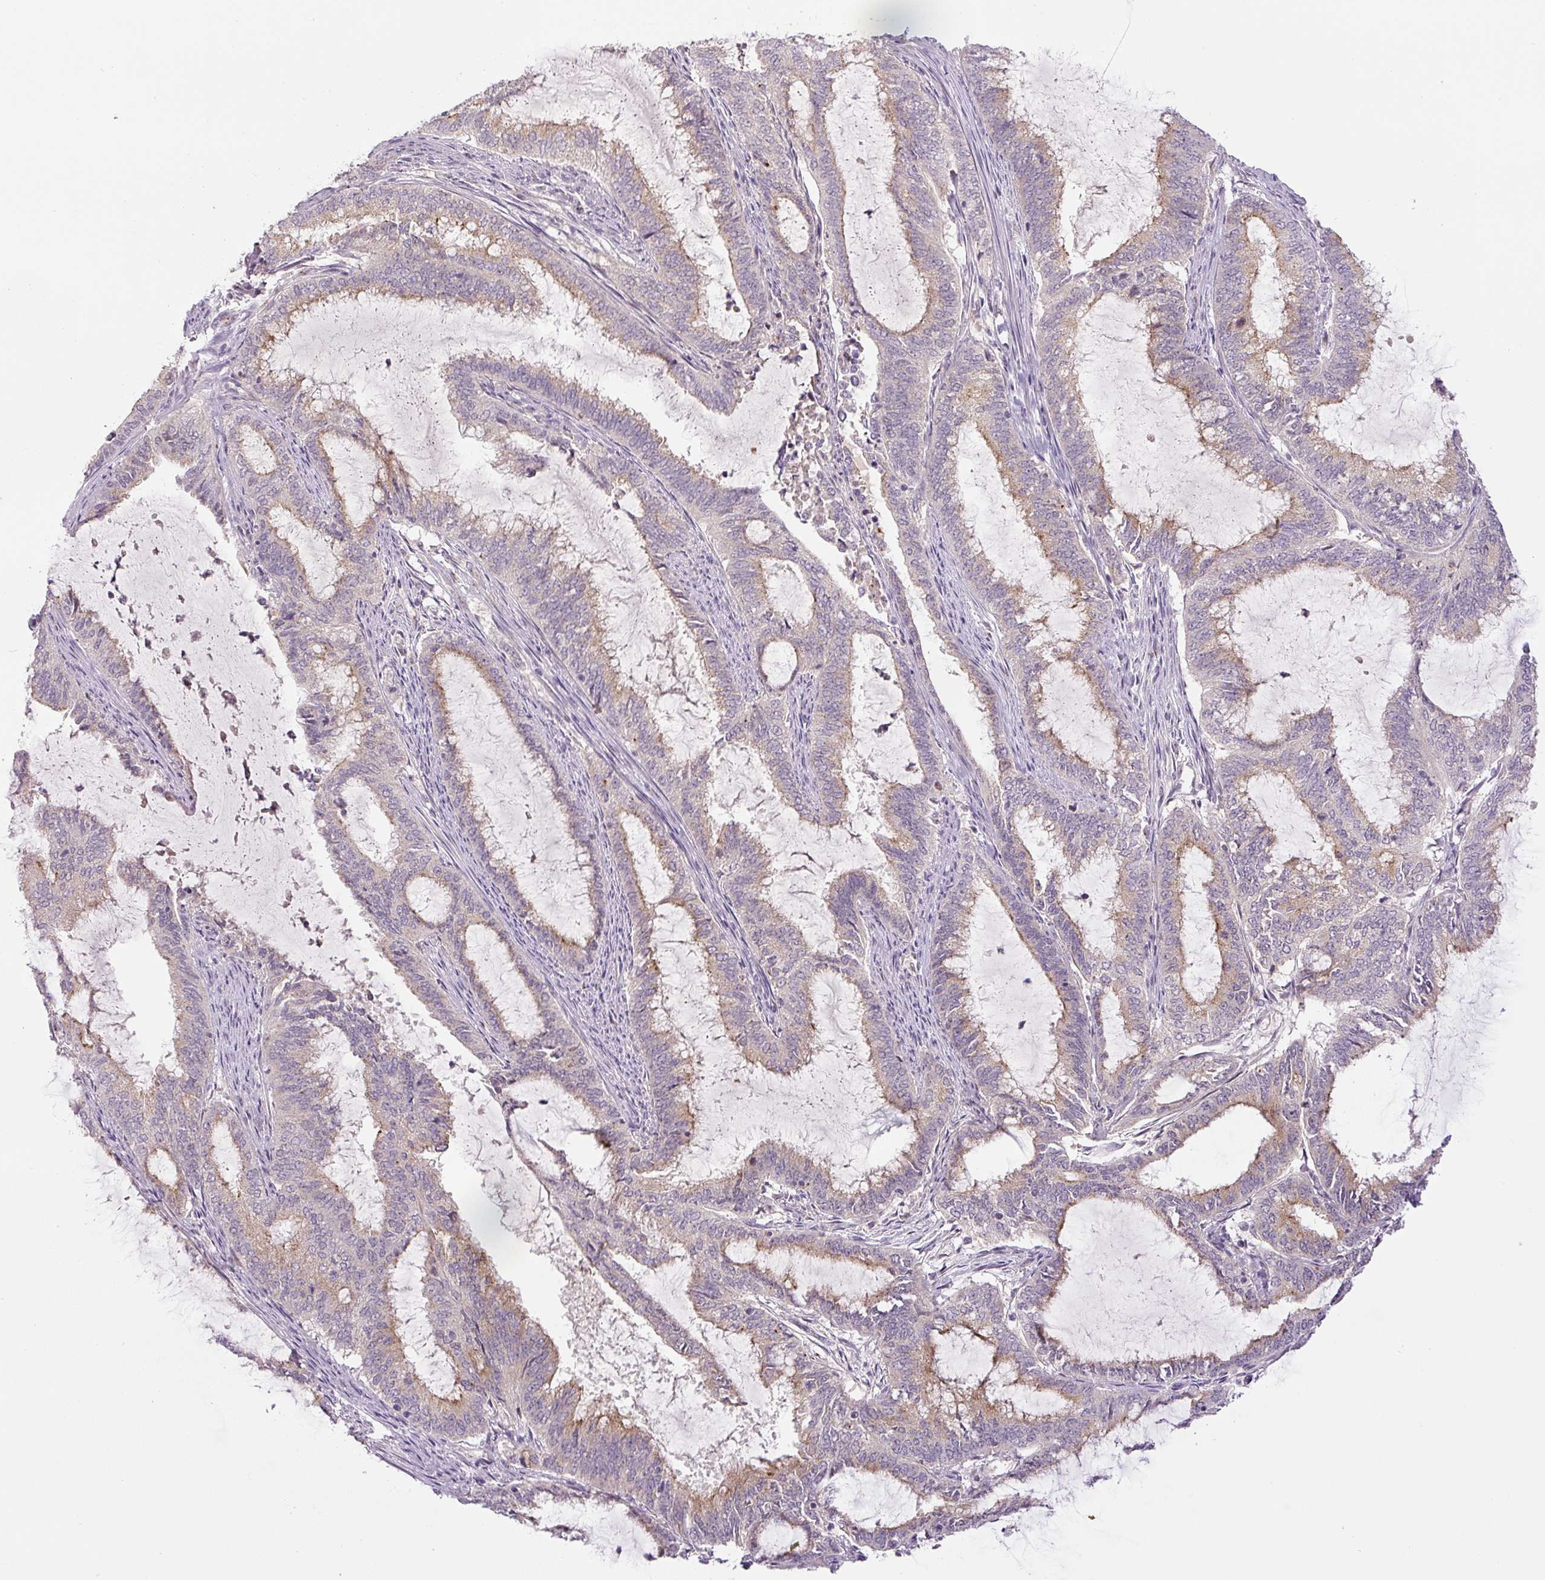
{"staining": {"intensity": "moderate", "quantity": "<25%", "location": "cytoplasmic/membranous"}, "tissue": "endometrial cancer", "cell_type": "Tumor cells", "image_type": "cancer", "snomed": [{"axis": "morphology", "description": "Adenocarcinoma, NOS"}, {"axis": "topography", "description": "Endometrium"}], "caption": "Protein staining of endometrial cancer (adenocarcinoma) tissue reveals moderate cytoplasmic/membranous staining in about <25% of tumor cells. The protein is shown in brown color, while the nuclei are stained blue.", "gene": "PCM1", "patient": {"sex": "female", "age": 51}}